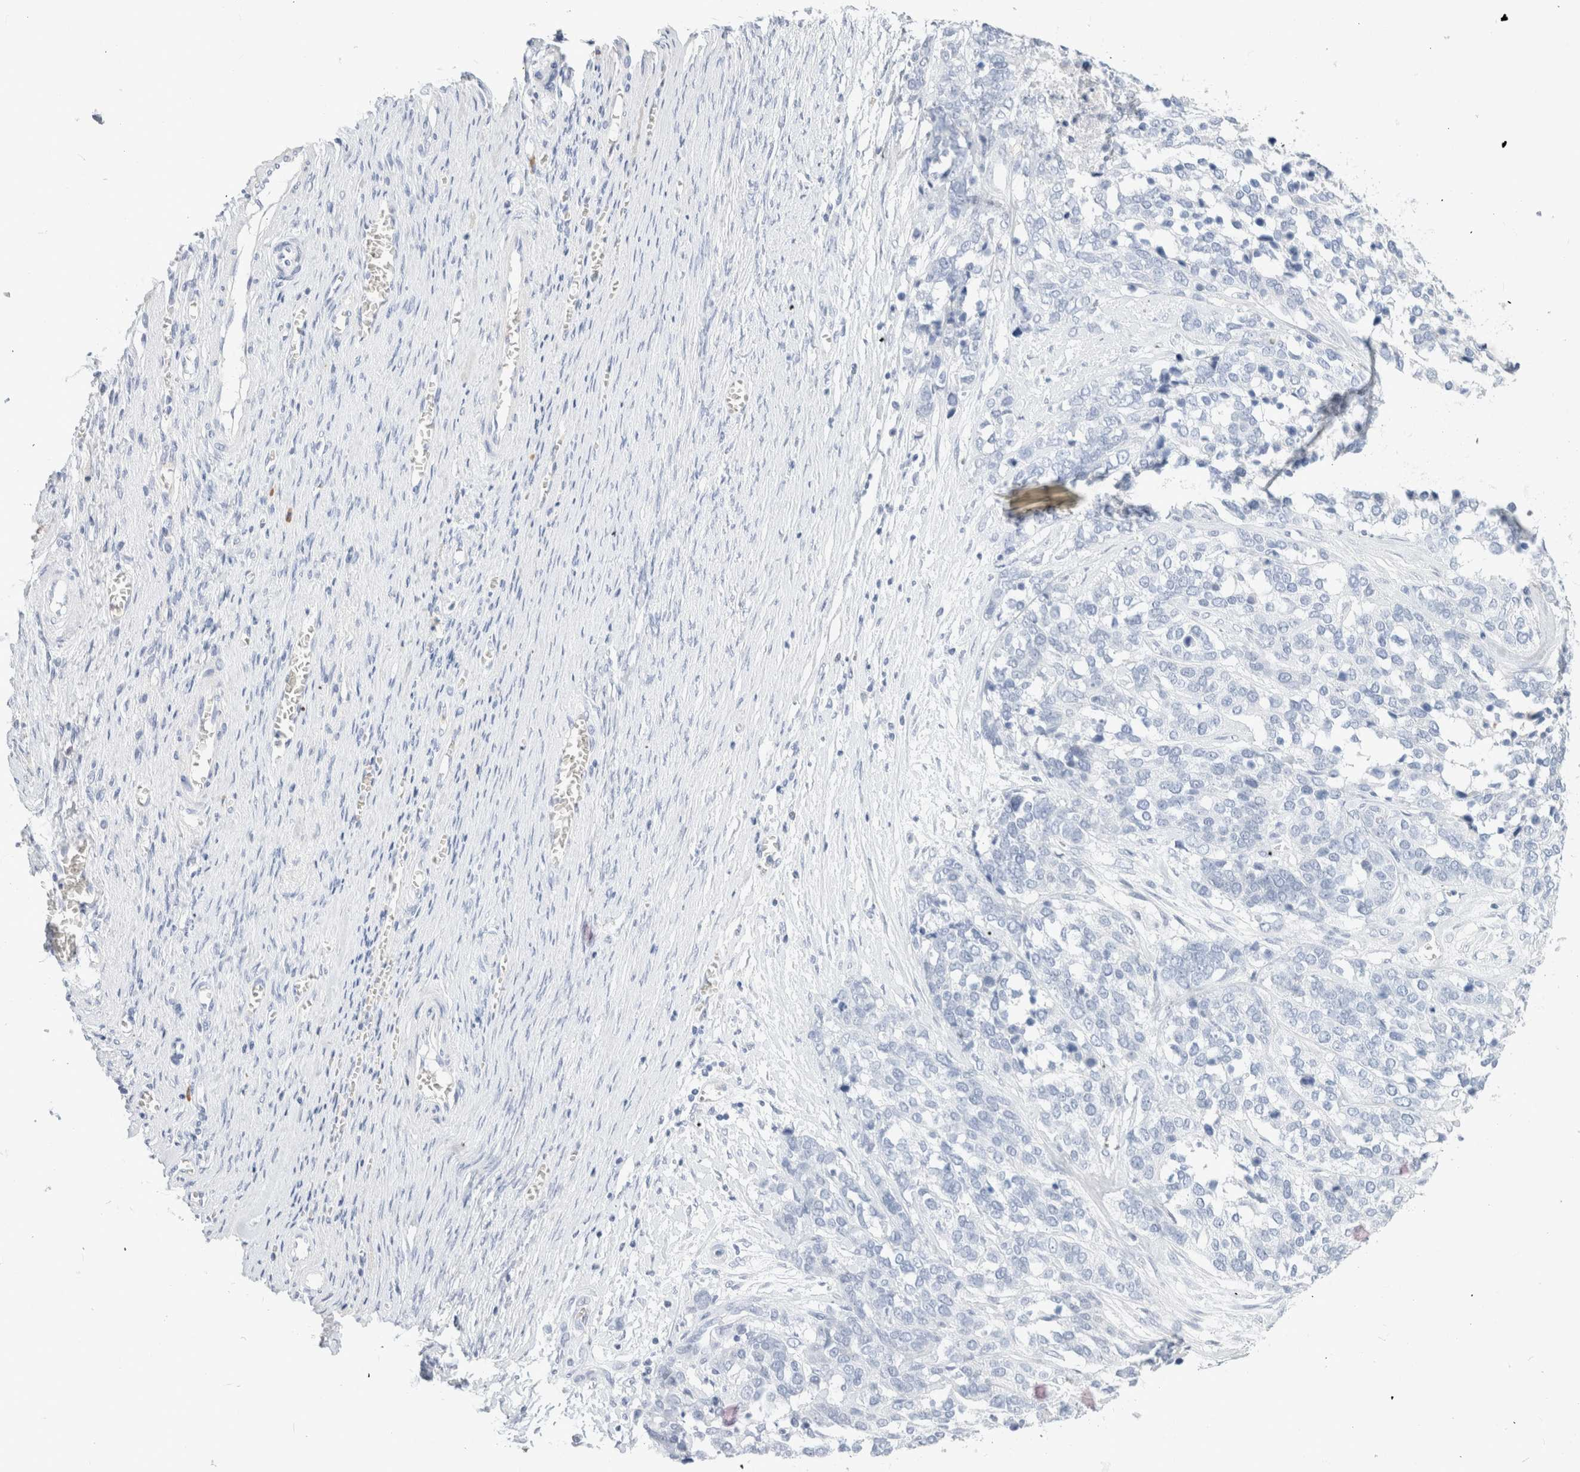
{"staining": {"intensity": "negative", "quantity": "none", "location": "none"}, "tissue": "ovarian cancer", "cell_type": "Tumor cells", "image_type": "cancer", "snomed": [{"axis": "morphology", "description": "Cystadenocarcinoma, serous, NOS"}, {"axis": "topography", "description": "Ovary"}], "caption": "This is an immunohistochemistry image of human ovarian cancer. There is no staining in tumor cells.", "gene": "ARG1", "patient": {"sex": "female", "age": 44}}